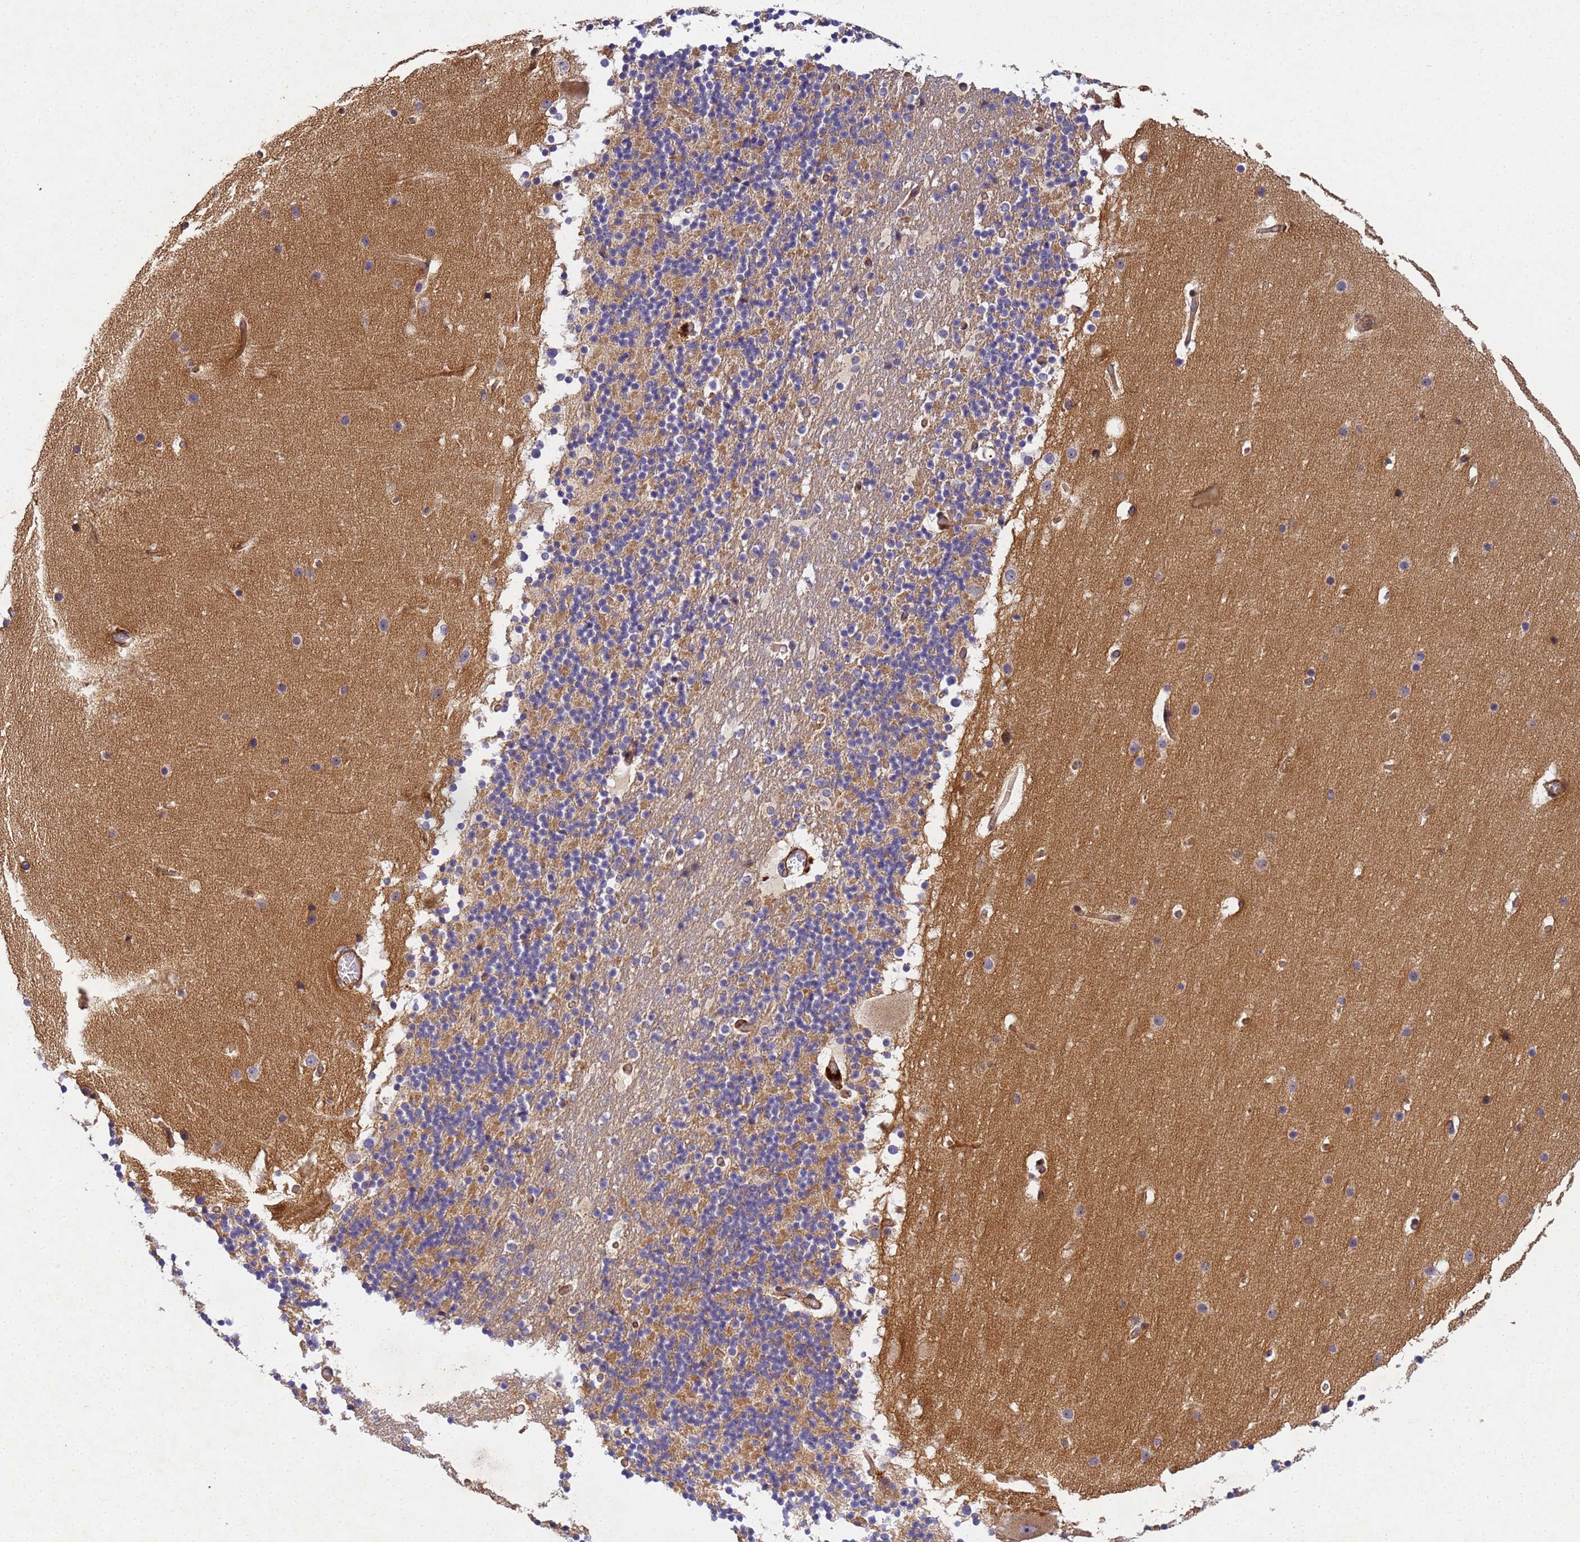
{"staining": {"intensity": "weak", "quantity": "25%-75%", "location": "cytoplasmic/membranous"}, "tissue": "cerebellum", "cell_type": "Cells in granular layer", "image_type": "normal", "snomed": [{"axis": "morphology", "description": "Normal tissue, NOS"}, {"axis": "topography", "description": "Cerebellum"}], "caption": "Cerebellum stained for a protein reveals weak cytoplasmic/membranous positivity in cells in granular layer. (DAB IHC with brightfield microscopy, high magnification).", "gene": "RALGAPA2", "patient": {"sex": "male", "age": 57}}